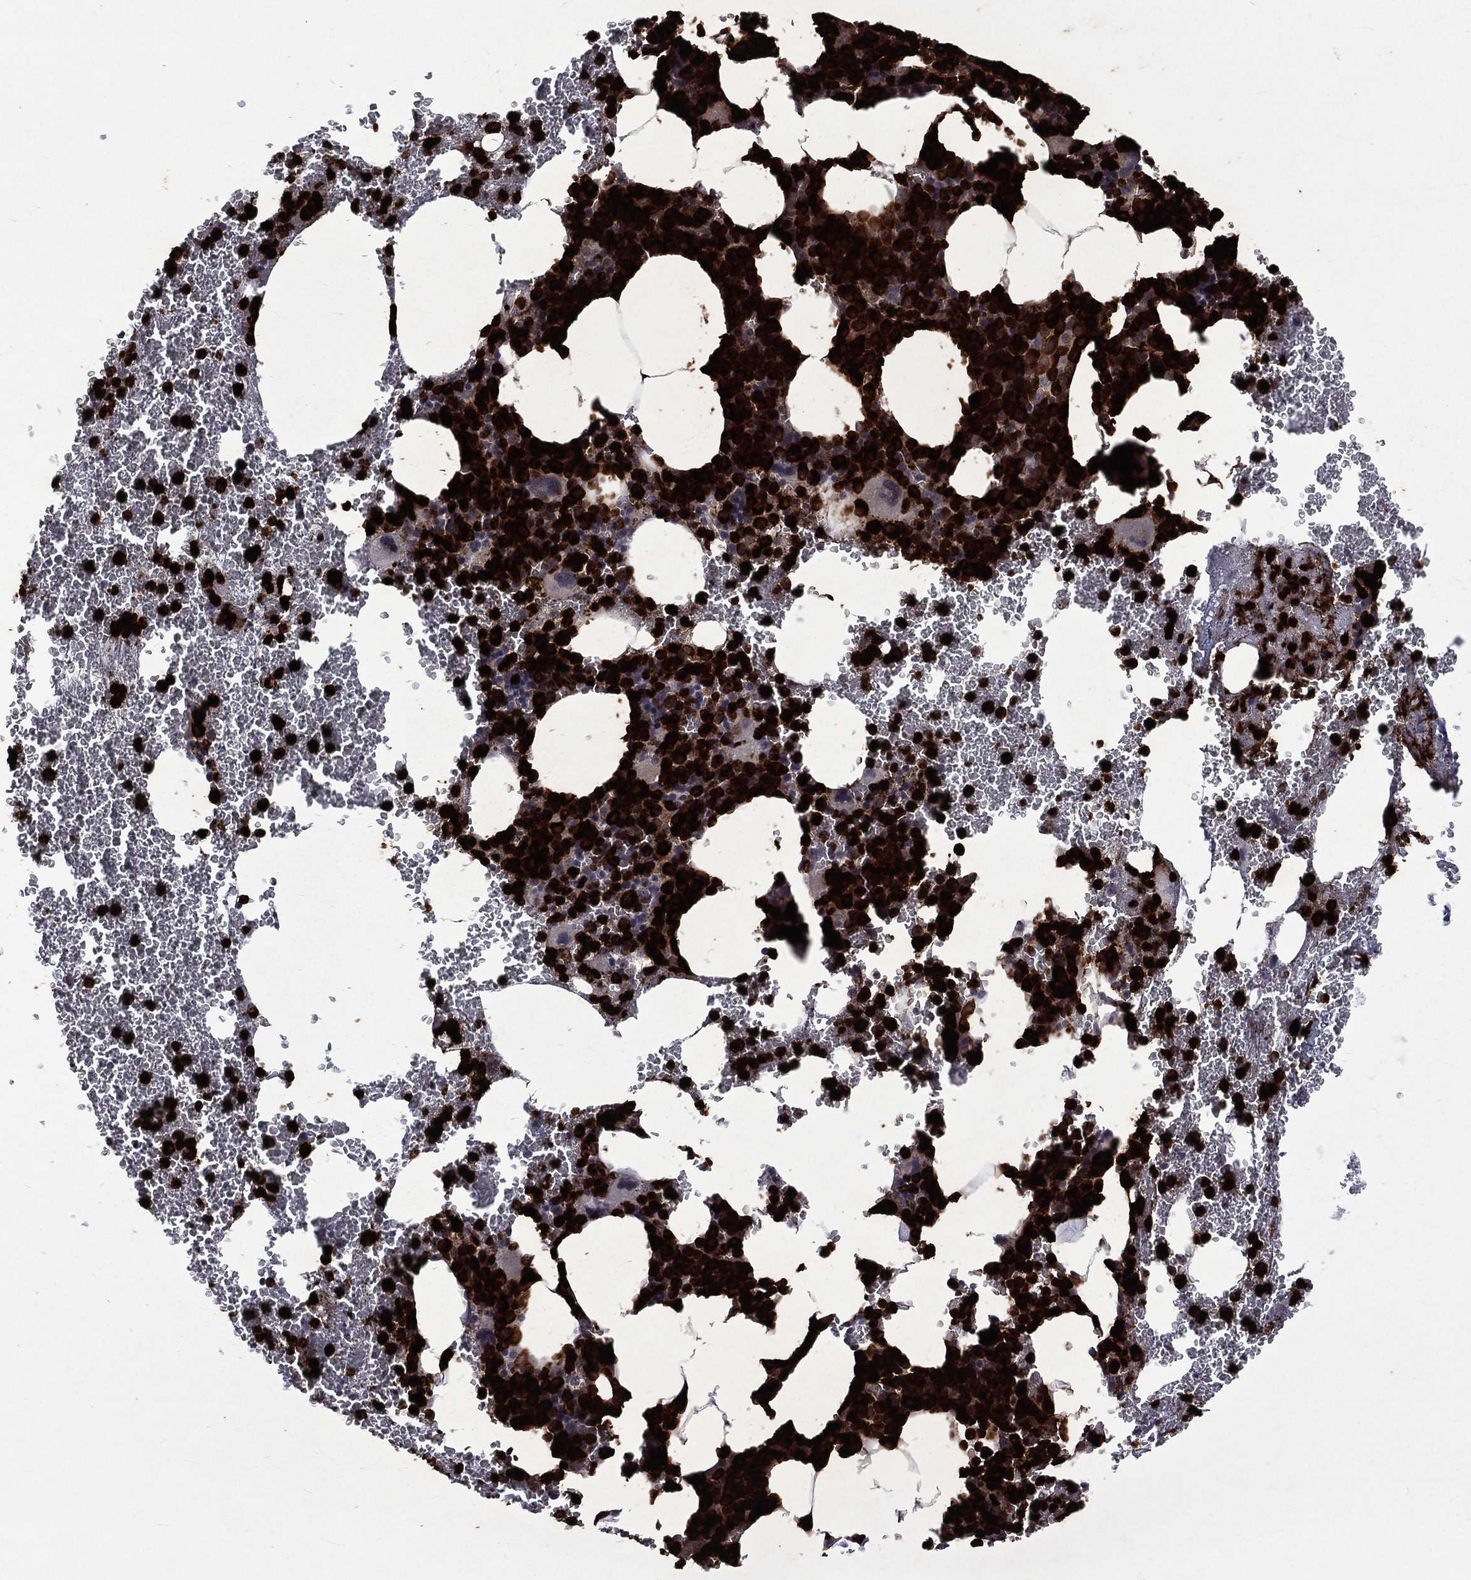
{"staining": {"intensity": "strong", "quantity": ">75%", "location": "cytoplasmic/membranous"}, "tissue": "bone marrow", "cell_type": "Hematopoietic cells", "image_type": "normal", "snomed": [{"axis": "morphology", "description": "Normal tissue, NOS"}, {"axis": "topography", "description": "Bone marrow"}], "caption": "Protein staining shows strong cytoplasmic/membranous positivity in about >75% of hematopoietic cells in unremarkable bone marrow. (DAB IHC, brown staining for protein, blue staining for nuclei).", "gene": "ELANE", "patient": {"sex": "male", "age": 91}}